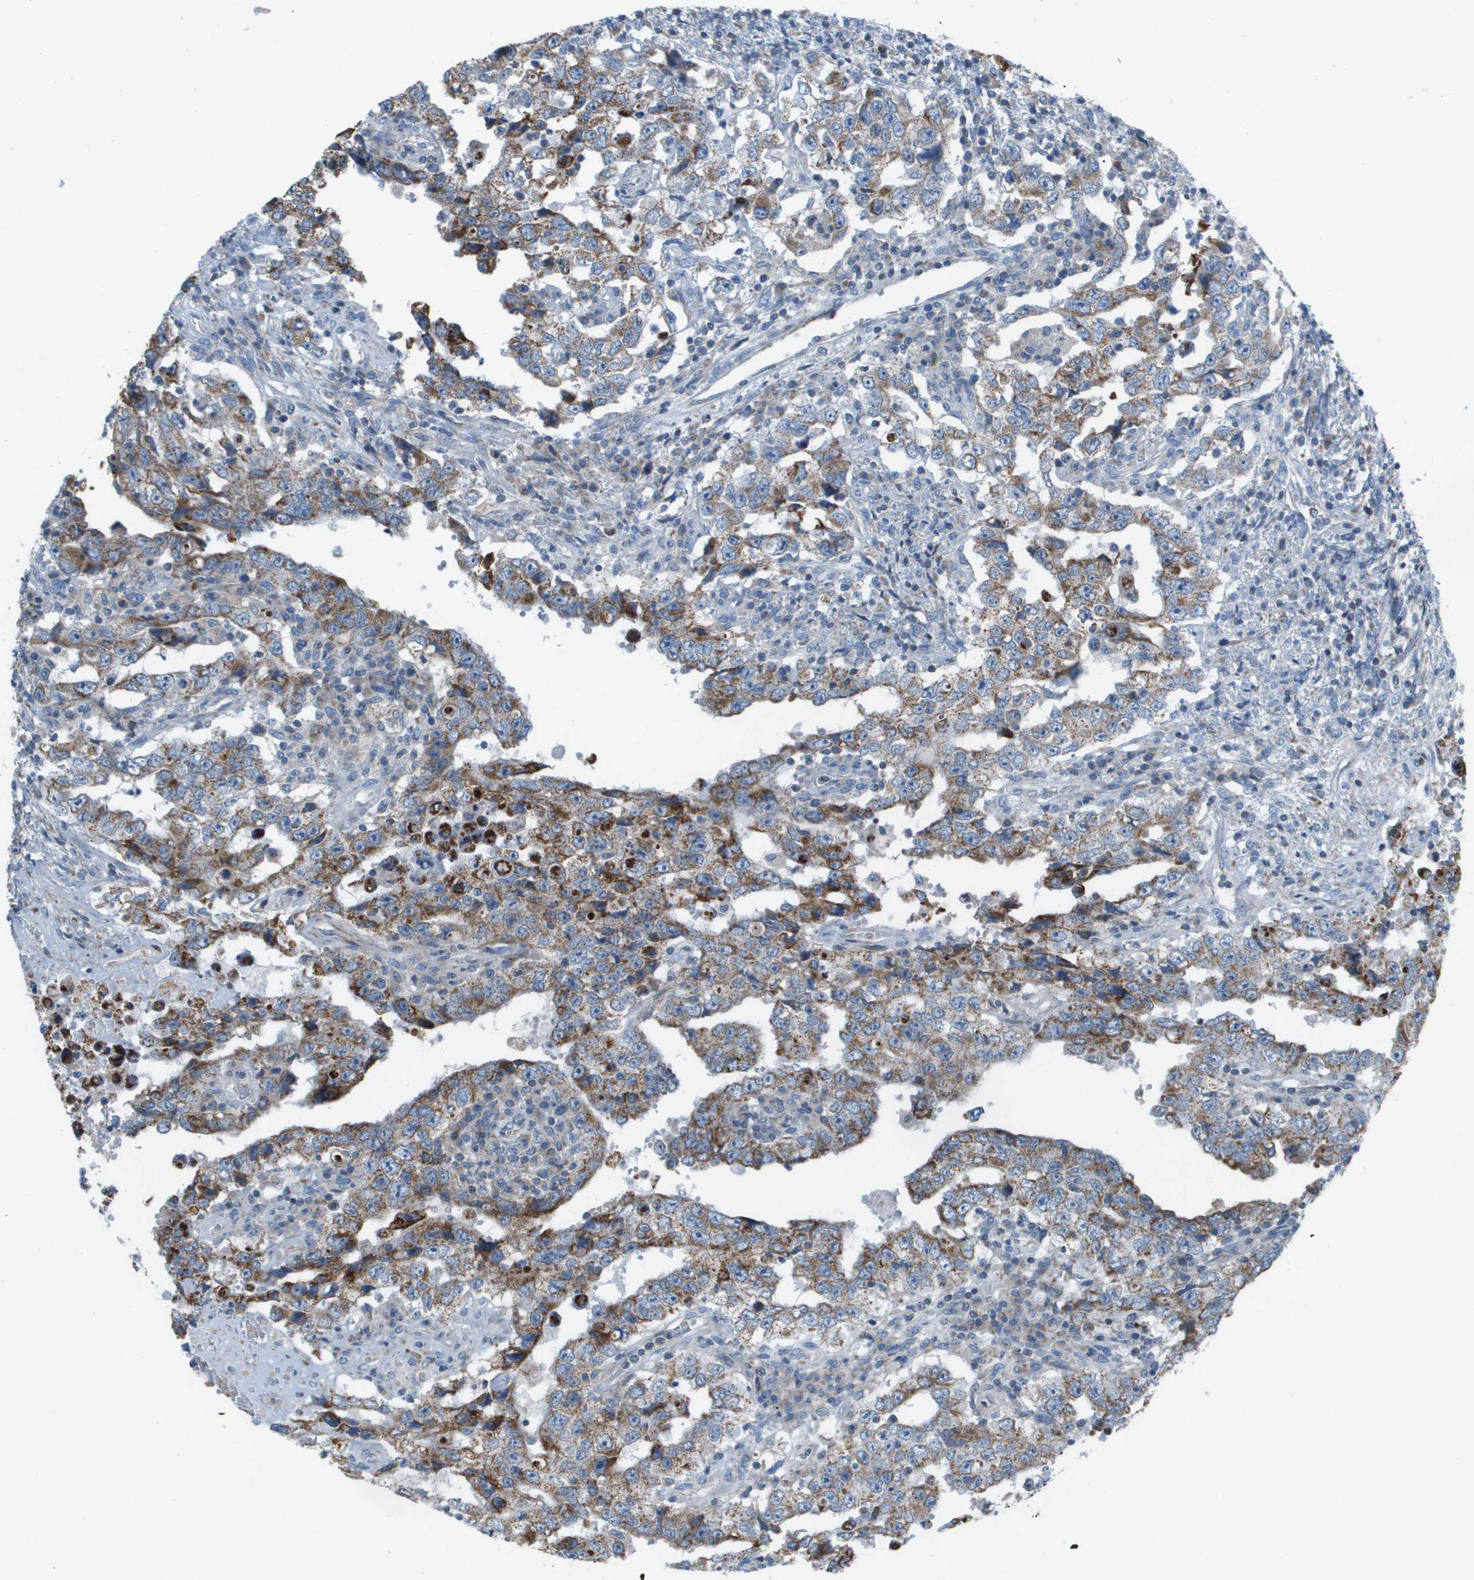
{"staining": {"intensity": "moderate", "quantity": "25%-75%", "location": "cytoplasmic/membranous"}, "tissue": "testis cancer", "cell_type": "Tumor cells", "image_type": "cancer", "snomed": [{"axis": "morphology", "description": "Carcinoma, Embryonal, NOS"}, {"axis": "topography", "description": "Testis"}], "caption": "Immunohistochemical staining of human testis embryonal carcinoma exhibits medium levels of moderate cytoplasmic/membranous protein expression in about 25%-75% of tumor cells.", "gene": "GALNT6", "patient": {"sex": "male", "age": 26}}